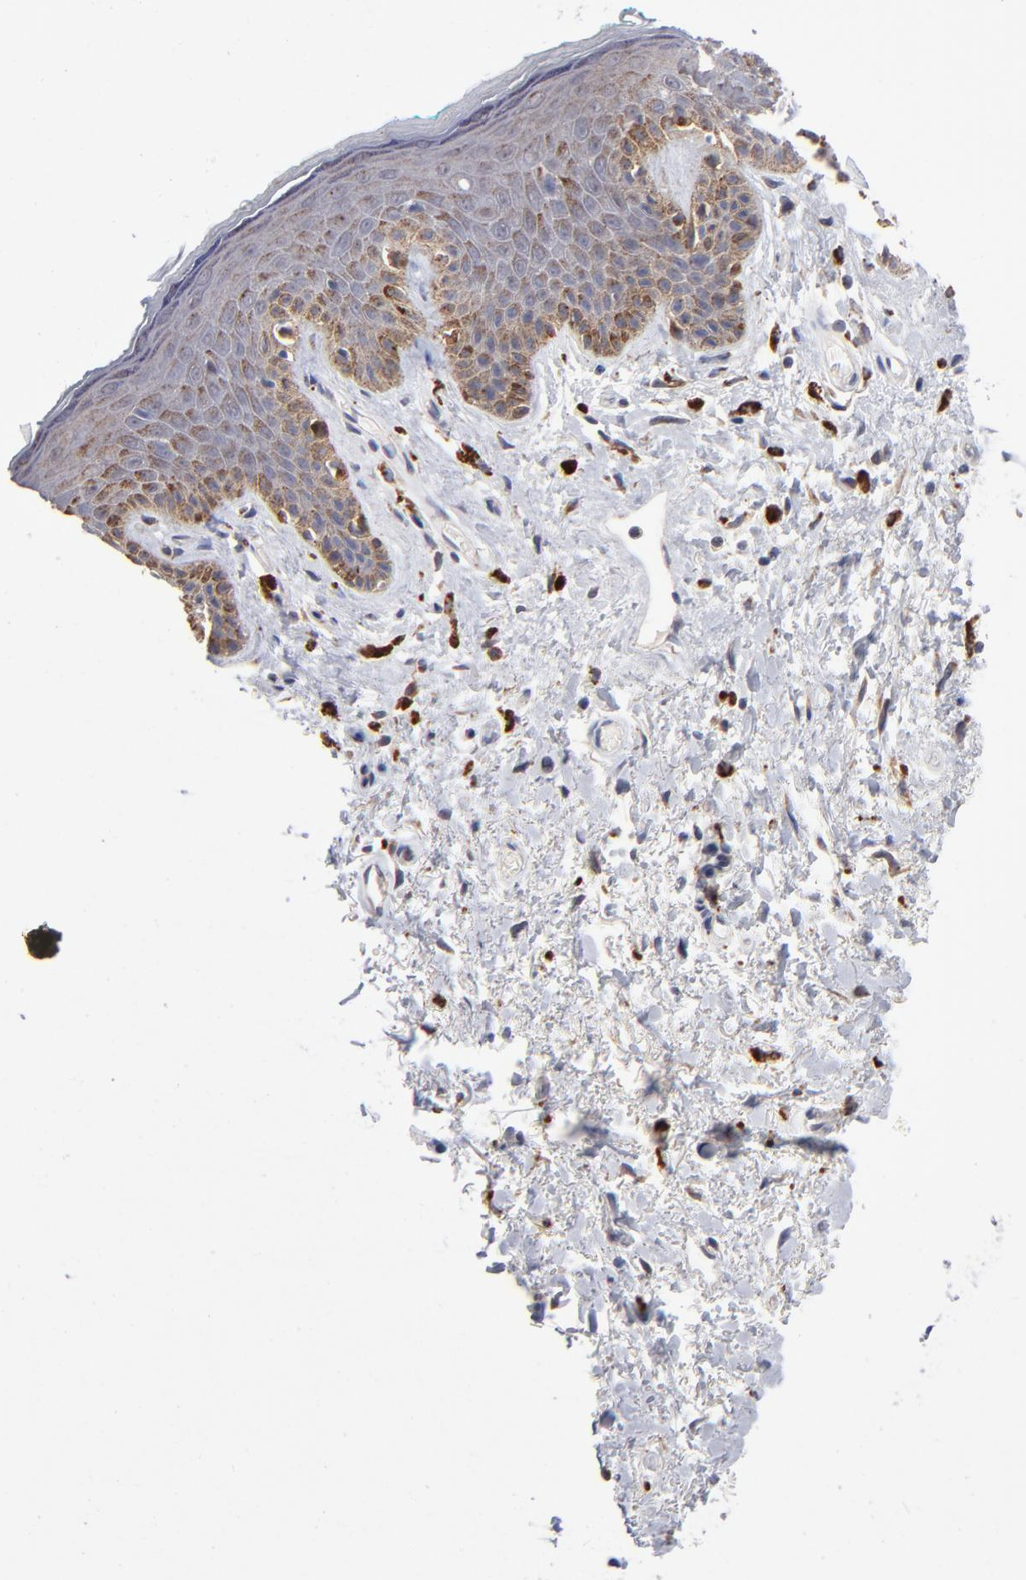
{"staining": {"intensity": "weak", "quantity": ">75%", "location": "cytoplasmic/membranous"}, "tissue": "skin", "cell_type": "Epidermal cells", "image_type": "normal", "snomed": [{"axis": "morphology", "description": "Normal tissue, NOS"}, {"axis": "topography", "description": "Anal"}], "caption": "High-magnification brightfield microscopy of unremarkable skin stained with DAB (3,3'-diaminobenzidine) (brown) and counterstained with hematoxylin (blue). epidermal cells exhibit weak cytoplasmic/membranous expression is present in about>75% of cells. (Brightfield microscopy of DAB IHC at high magnification).", "gene": "RRAGA", "patient": {"sex": "male", "age": 74}}